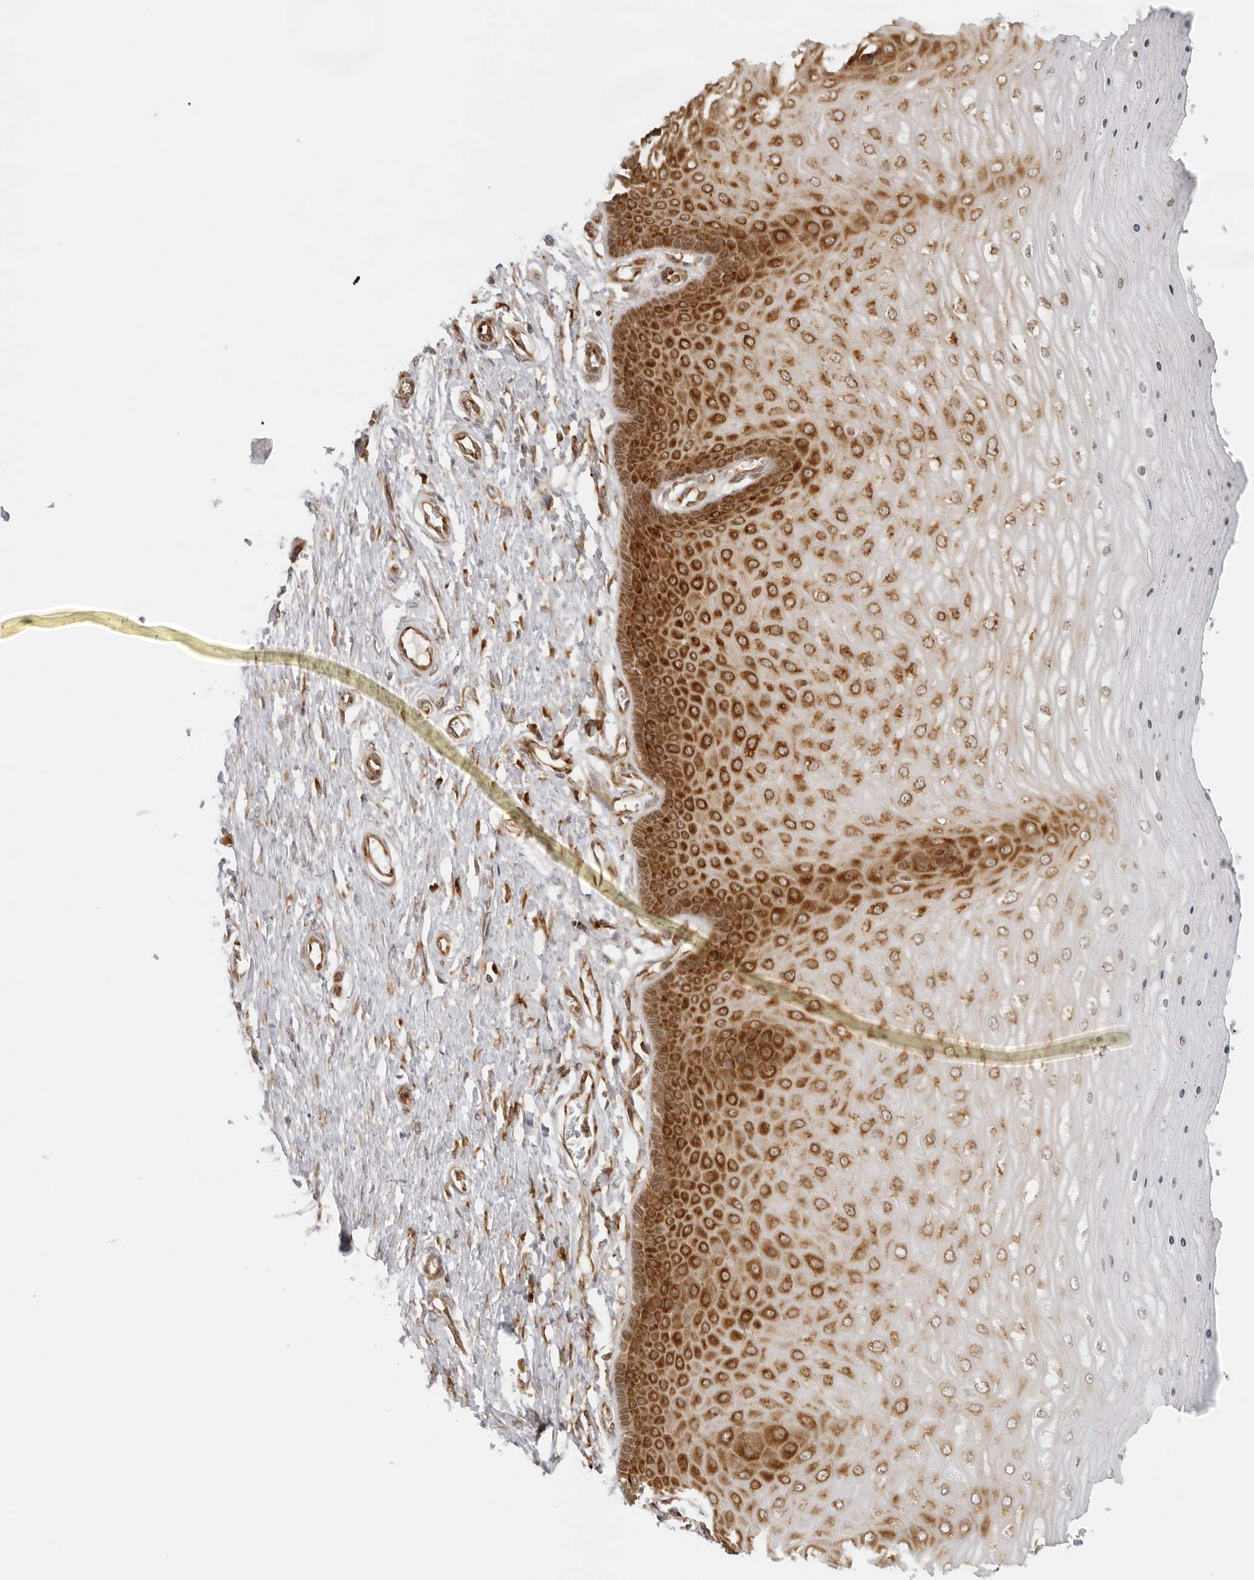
{"staining": {"intensity": "moderate", "quantity": "25%-75%", "location": "cytoplasmic/membranous"}, "tissue": "cervix", "cell_type": "Glandular cells", "image_type": "normal", "snomed": [{"axis": "morphology", "description": "Normal tissue, NOS"}, {"axis": "topography", "description": "Cervix"}], "caption": "IHC staining of normal cervix, which reveals medium levels of moderate cytoplasmic/membranous staining in approximately 25%-75% of glandular cells indicating moderate cytoplasmic/membranous protein expression. The staining was performed using DAB (3,3'-diaminobenzidine) (brown) for protein detection and nuclei were counterstained in hematoxylin (blue).", "gene": "EIF4G1", "patient": {"sex": "female", "age": 55}}